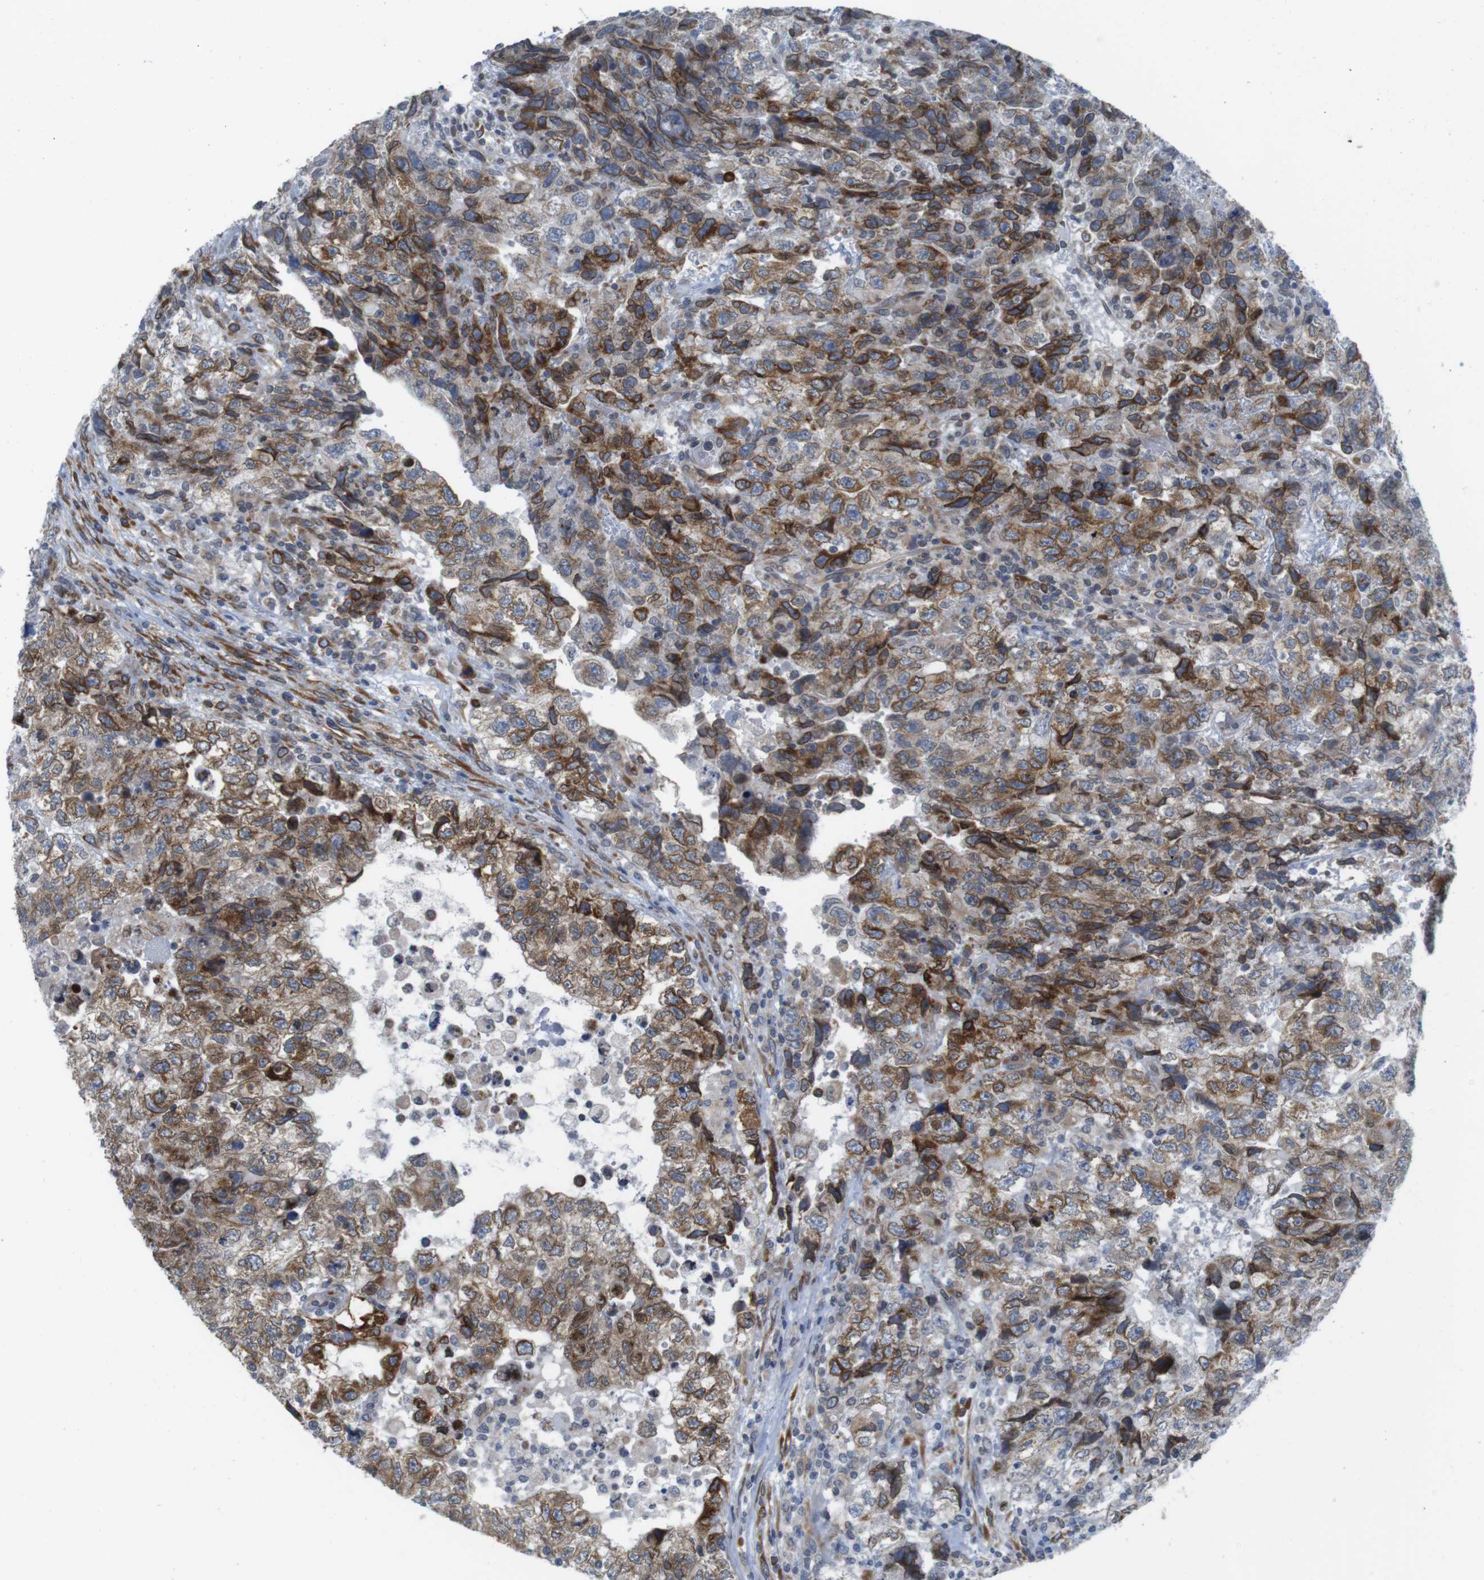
{"staining": {"intensity": "moderate", "quantity": "25%-75%", "location": "cytoplasmic/membranous"}, "tissue": "testis cancer", "cell_type": "Tumor cells", "image_type": "cancer", "snomed": [{"axis": "morphology", "description": "Carcinoma, Embryonal, NOS"}, {"axis": "topography", "description": "Testis"}], "caption": "Approximately 25%-75% of tumor cells in embryonal carcinoma (testis) display moderate cytoplasmic/membranous protein expression as visualized by brown immunohistochemical staining.", "gene": "ERGIC3", "patient": {"sex": "male", "age": 36}}